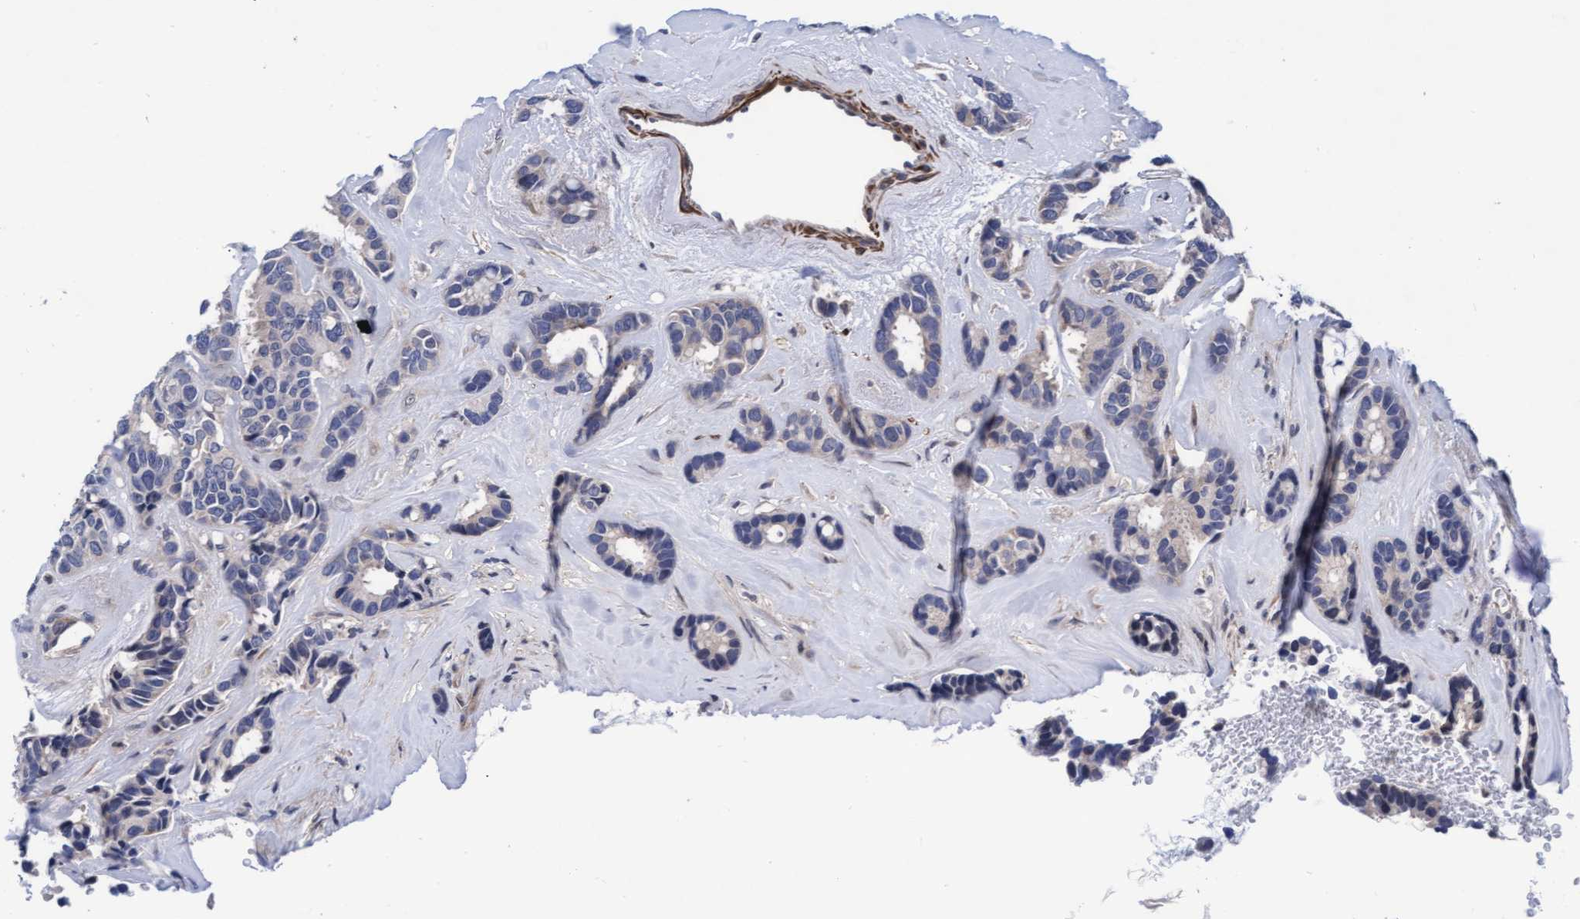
{"staining": {"intensity": "negative", "quantity": "none", "location": "none"}, "tissue": "breast cancer", "cell_type": "Tumor cells", "image_type": "cancer", "snomed": [{"axis": "morphology", "description": "Duct carcinoma"}, {"axis": "topography", "description": "Breast"}], "caption": "Immunohistochemistry of human intraductal carcinoma (breast) exhibits no positivity in tumor cells.", "gene": "EFCAB13", "patient": {"sex": "female", "age": 87}}